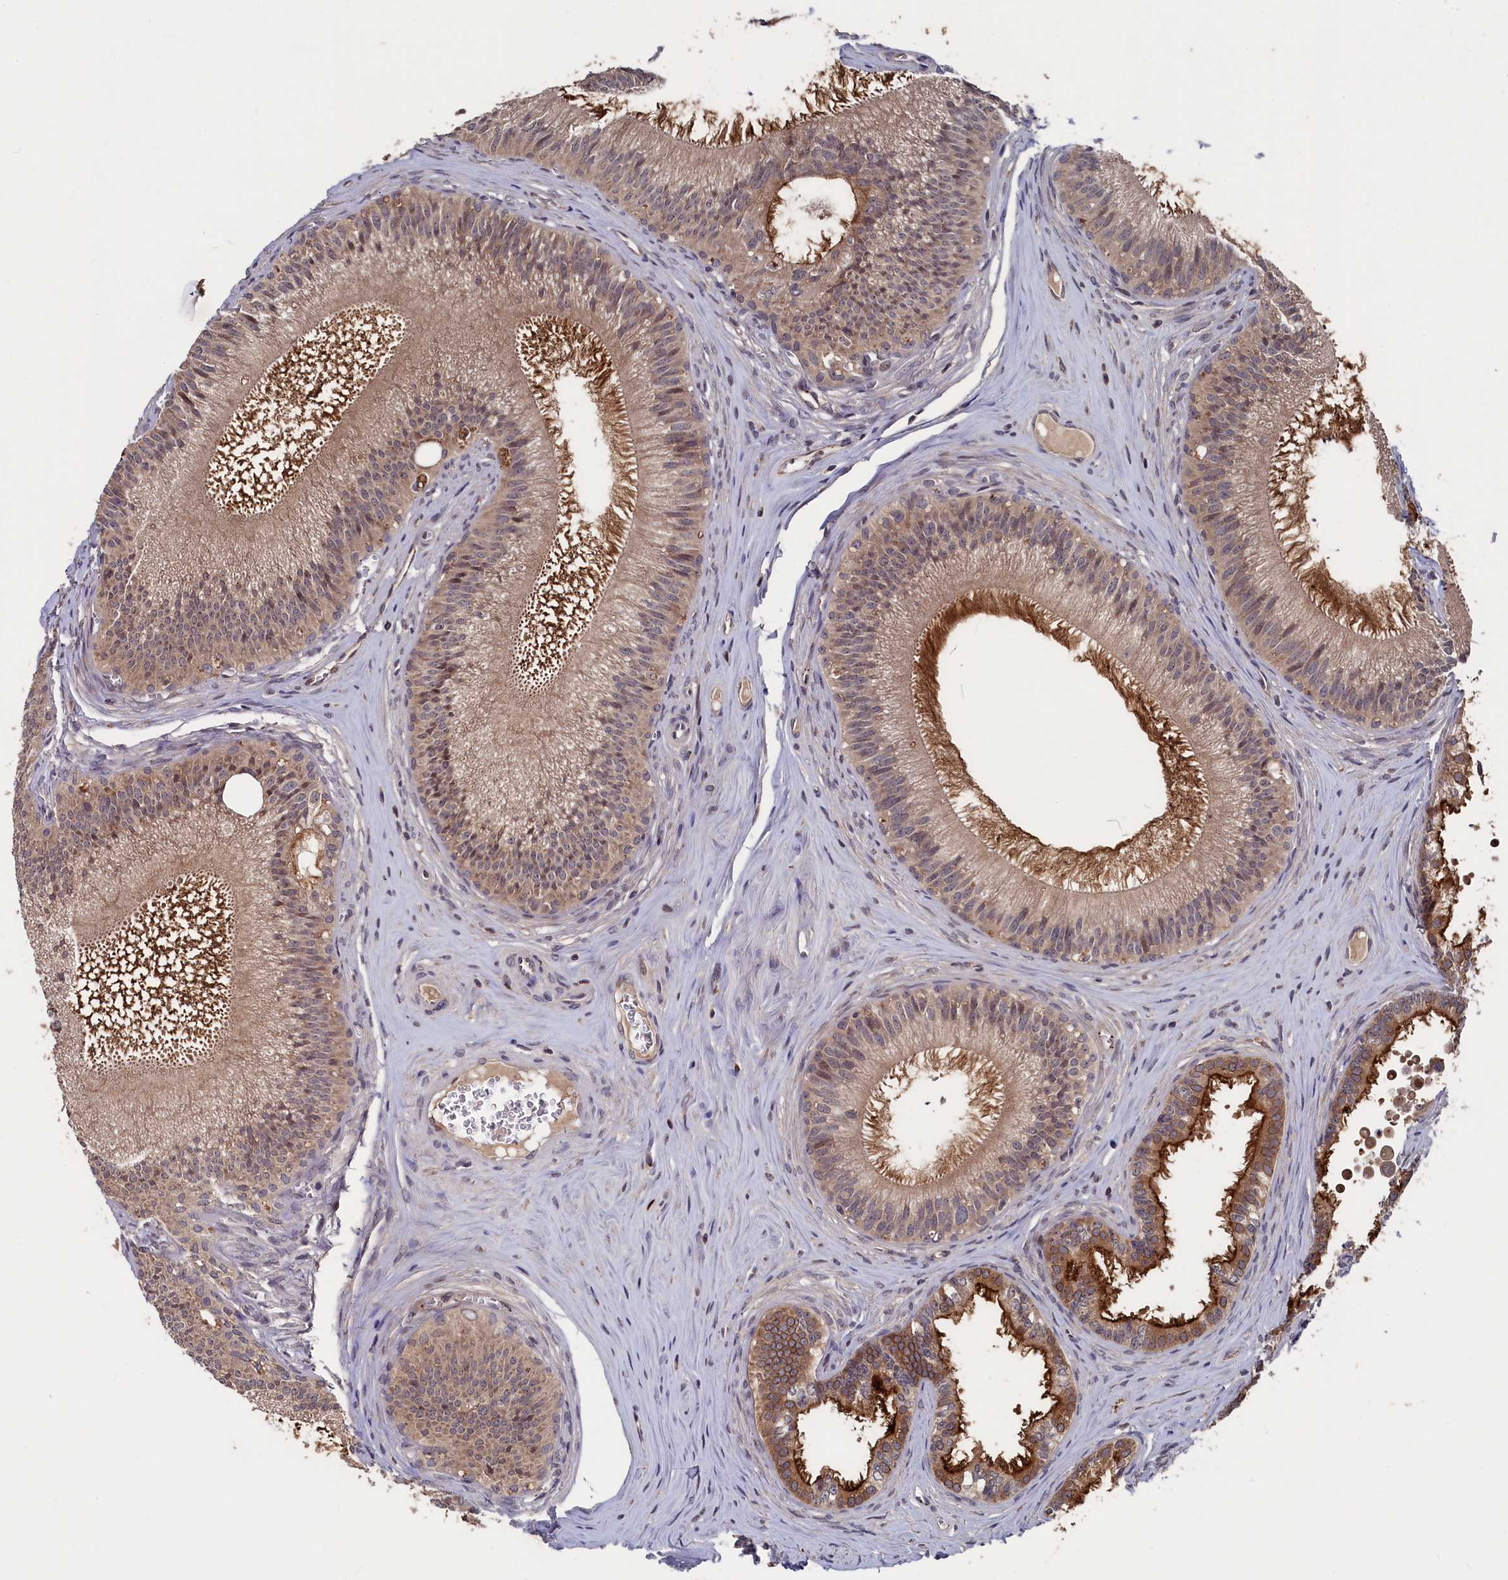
{"staining": {"intensity": "strong", "quantity": "25%-75%", "location": "cytoplasmic/membranous,nuclear"}, "tissue": "epididymis", "cell_type": "Glandular cells", "image_type": "normal", "snomed": [{"axis": "morphology", "description": "Normal tissue, NOS"}, {"axis": "topography", "description": "Epididymis"}], "caption": "Human epididymis stained for a protein (brown) demonstrates strong cytoplasmic/membranous,nuclear positive positivity in approximately 25%-75% of glandular cells.", "gene": "TMC5", "patient": {"sex": "male", "age": 46}}